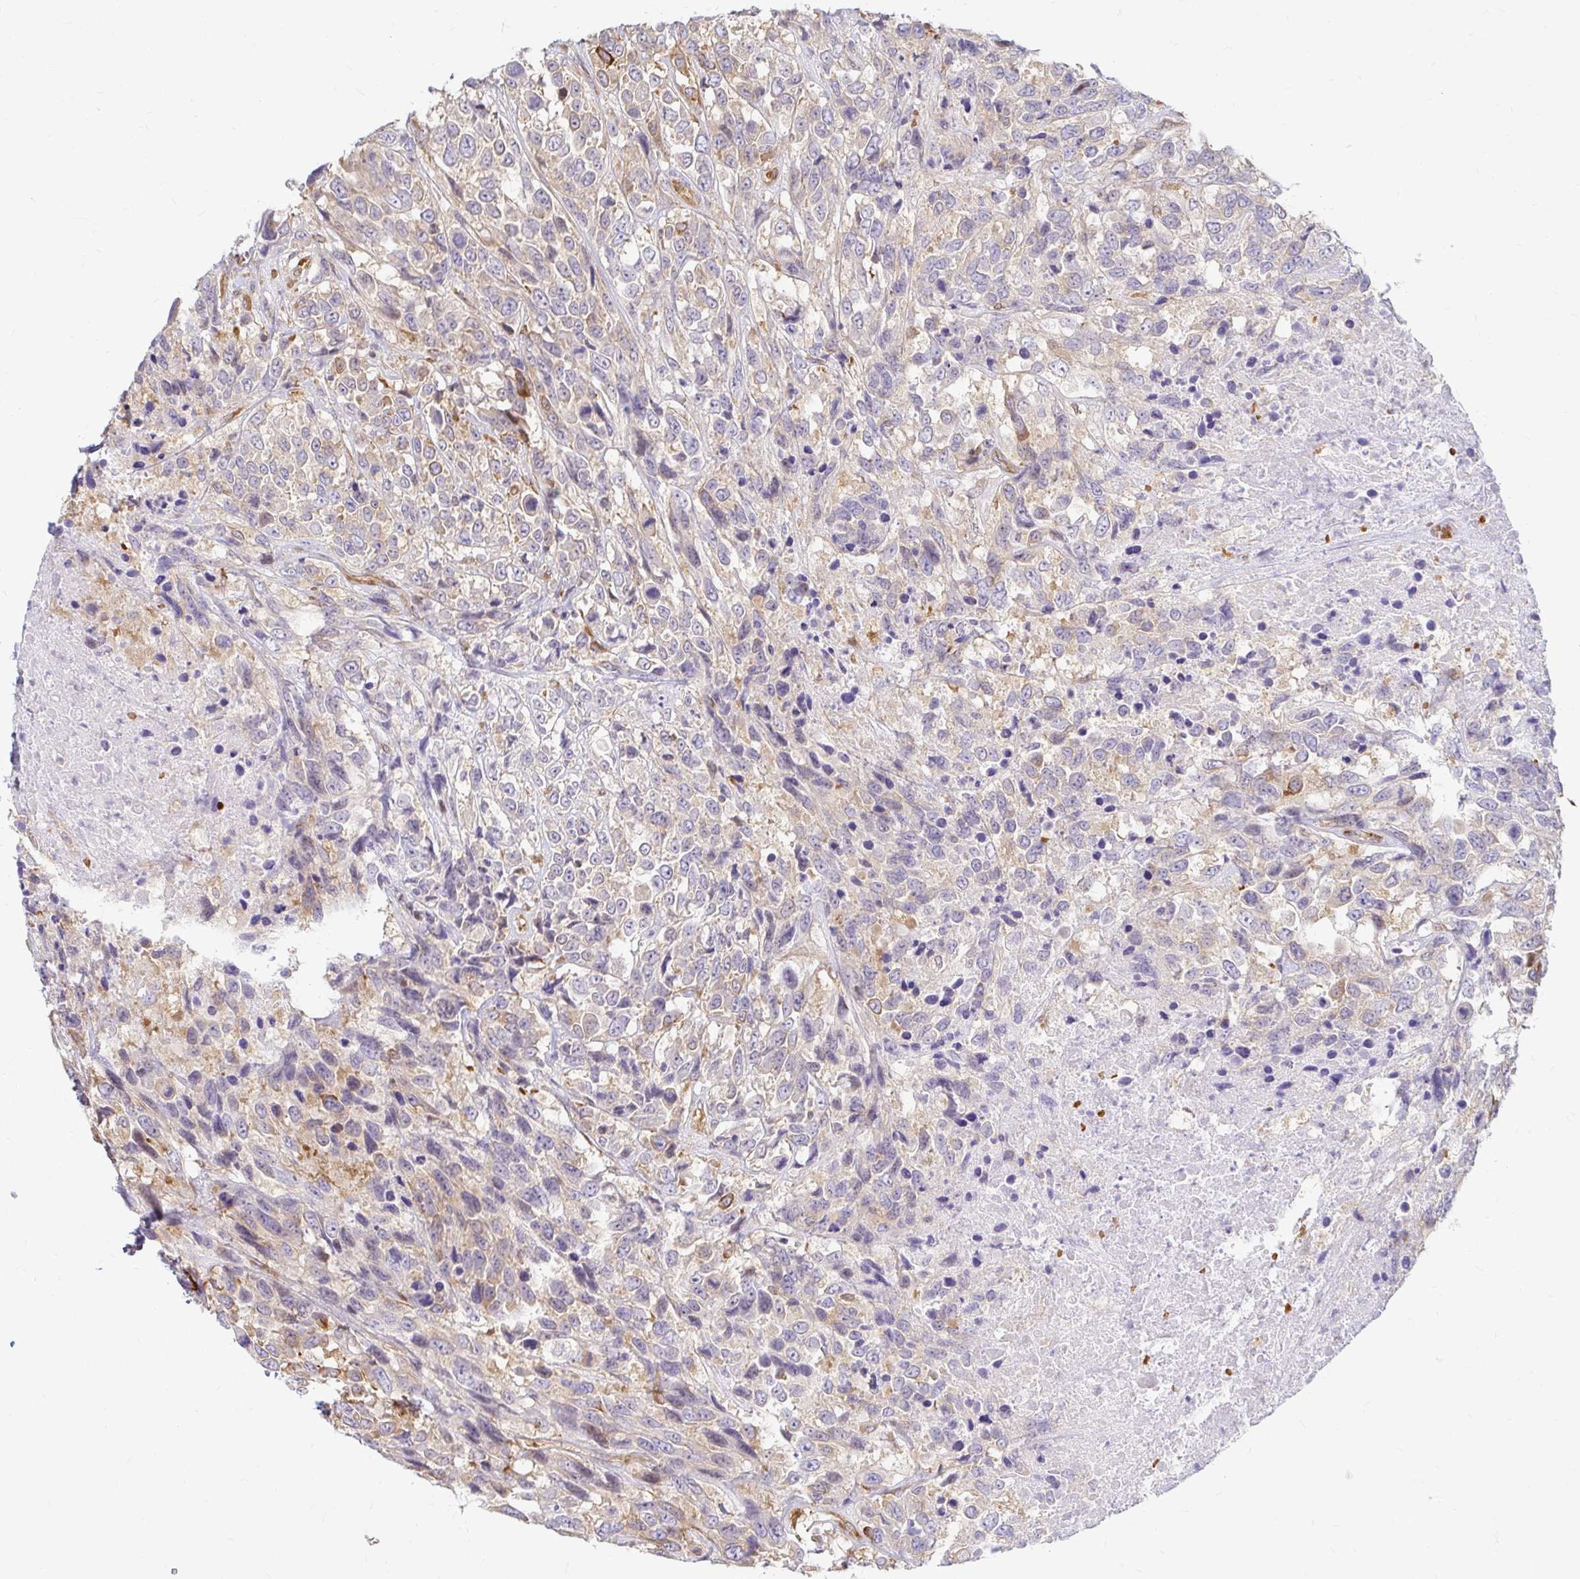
{"staining": {"intensity": "weak", "quantity": "<25%", "location": "cytoplasmic/membranous"}, "tissue": "urothelial cancer", "cell_type": "Tumor cells", "image_type": "cancer", "snomed": [{"axis": "morphology", "description": "Urothelial carcinoma, High grade"}, {"axis": "topography", "description": "Urinary bladder"}], "caption": "Protein analysis of urothelial cancer displays no significant positivity in tumor cells. (DAB (3,3'-diaminobenzidine) immunohistochemistry, high magnification).", "gene": "CAST", "patient": {"sex": "female", "age": 70}}